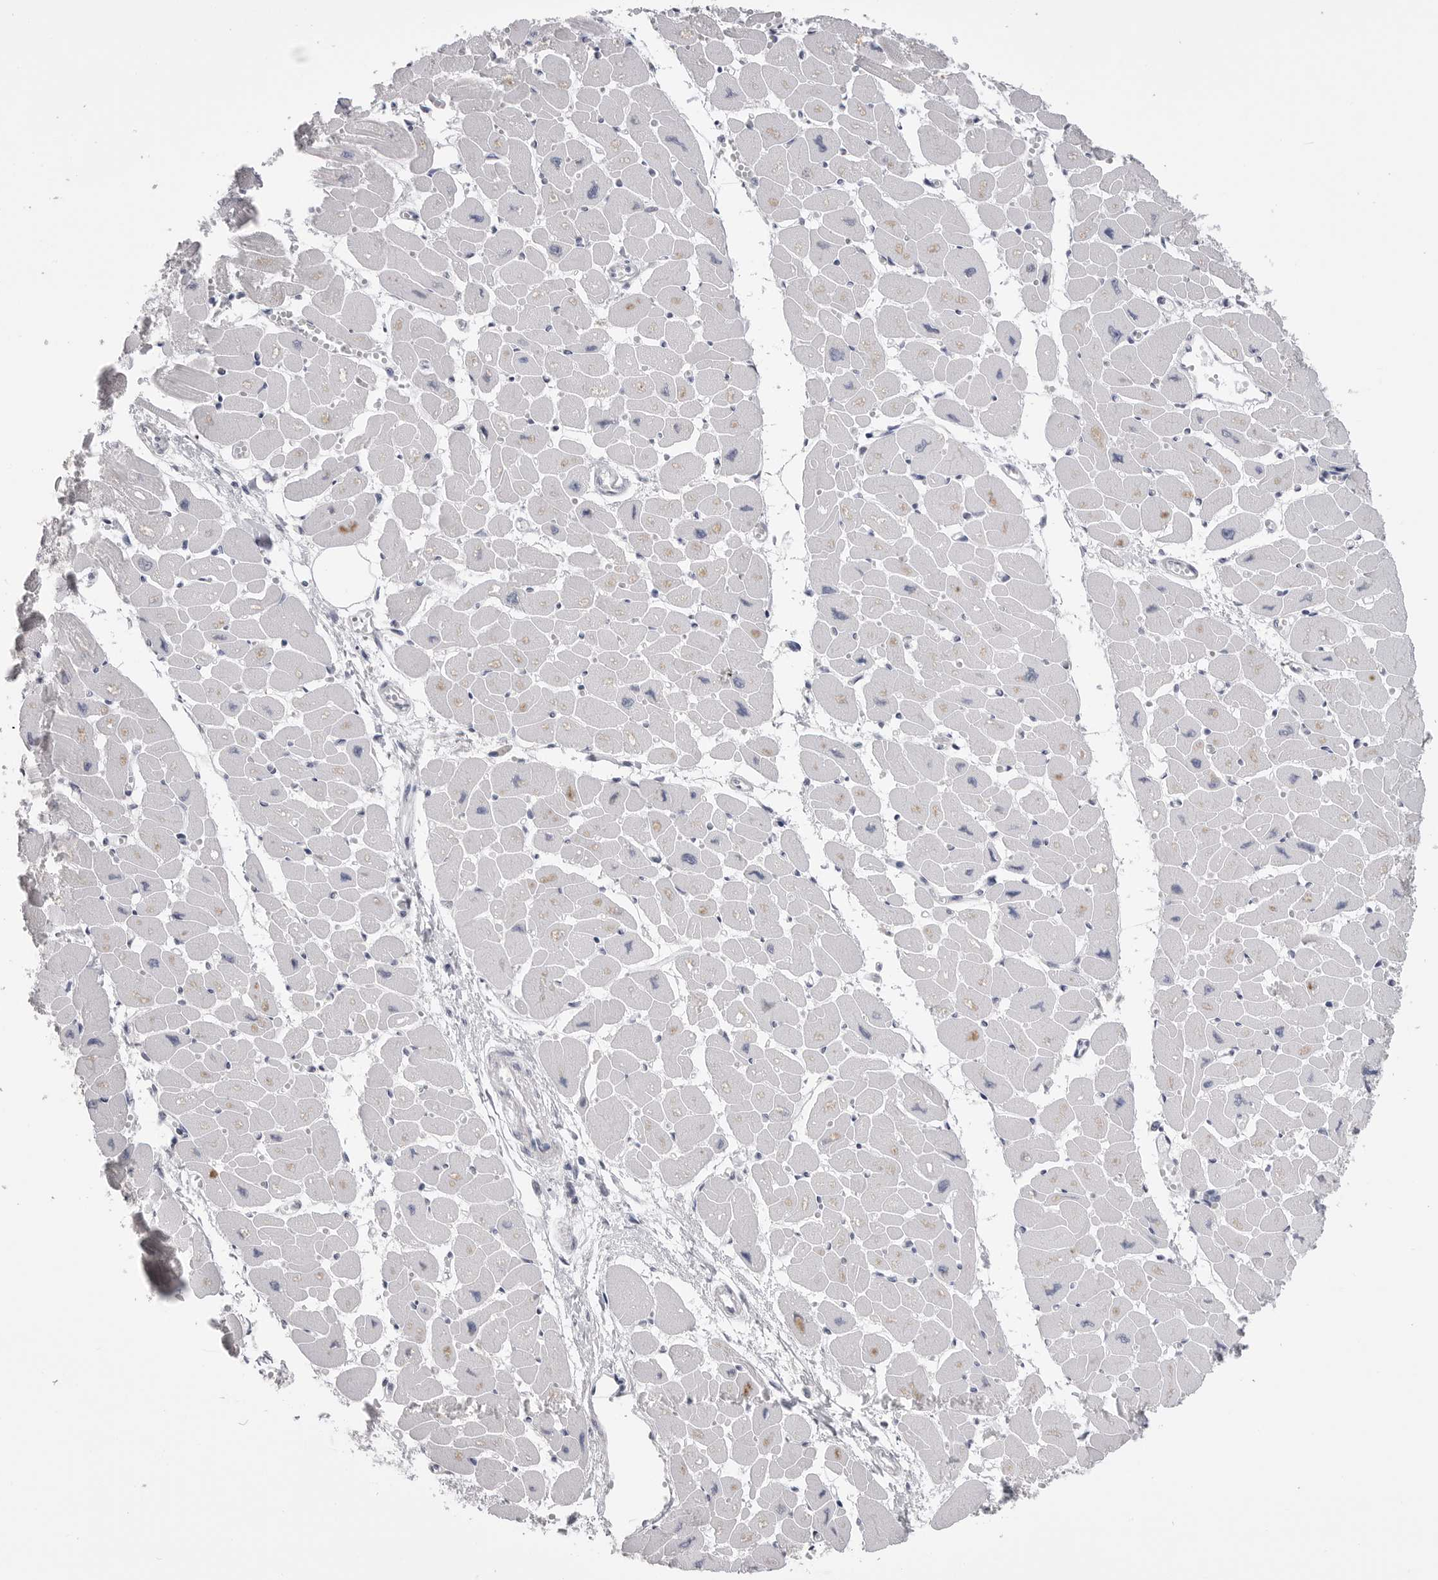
{"staining": {"intensity": "negative", "quantity": "none", "location": "none"}, "tissue": "heart muscle", "cell_type": "Cardiomyocytes", "image_type": "normal", "snomed": [{"axis": "morphology", "description": "Normal tissue, NOS"}, {"axis": "topography", "description": "Heart"}], "caption": "The photomicrograph exhibits no staining of cardiomyocytes in normal heart muscle.", "gene": "CPB1", "patient": {"sex": "female", "age": 54}}